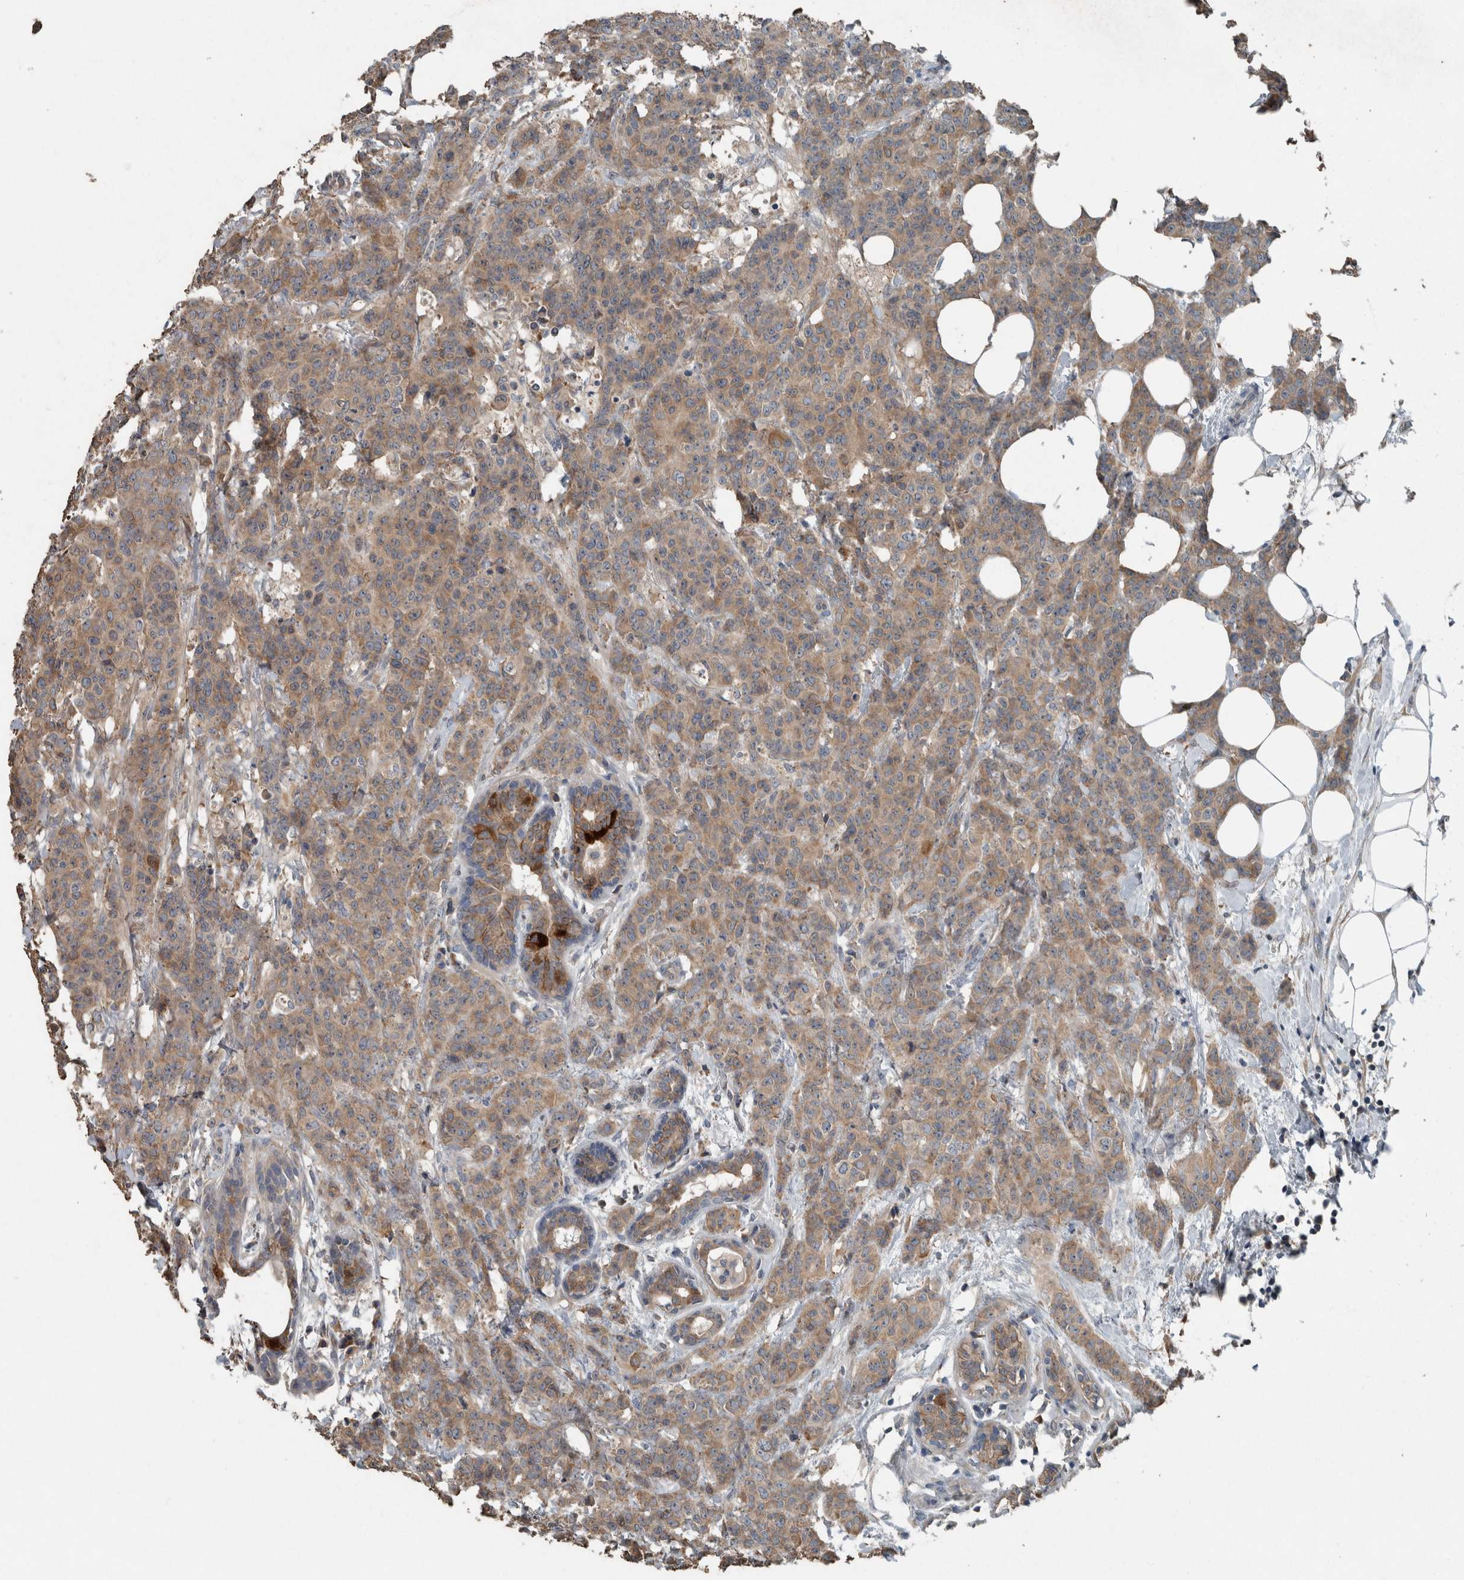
{"staining": {"intensity": "moderate", "quantity": ">75%", "location": "cytoplasmic/membranous"}, "tissue": "breast cancer", "cell_type": "Tumor cells", "image_type": "cancer", "snomed": [{"axis": "morphology", "description": "Normal tissue, NOS"}, {"axis": "morphology", "description": "Duct carcinoma"}, {"axis": "topography", "description": "Breast"}], "caption": "Immunohistochemical staining of human breast cancer reveals medium levels of moderate cytoplasmic/membranous expression in about >75% of tumor cells. (Stains: DAB (3,3'-diaminobenzidine) in brown, nuclei in blue, Microscopy: brightfield microscopy at high magnification).", "gene": "KNTC1", "patient": {"sex": "female", "age": 40}}